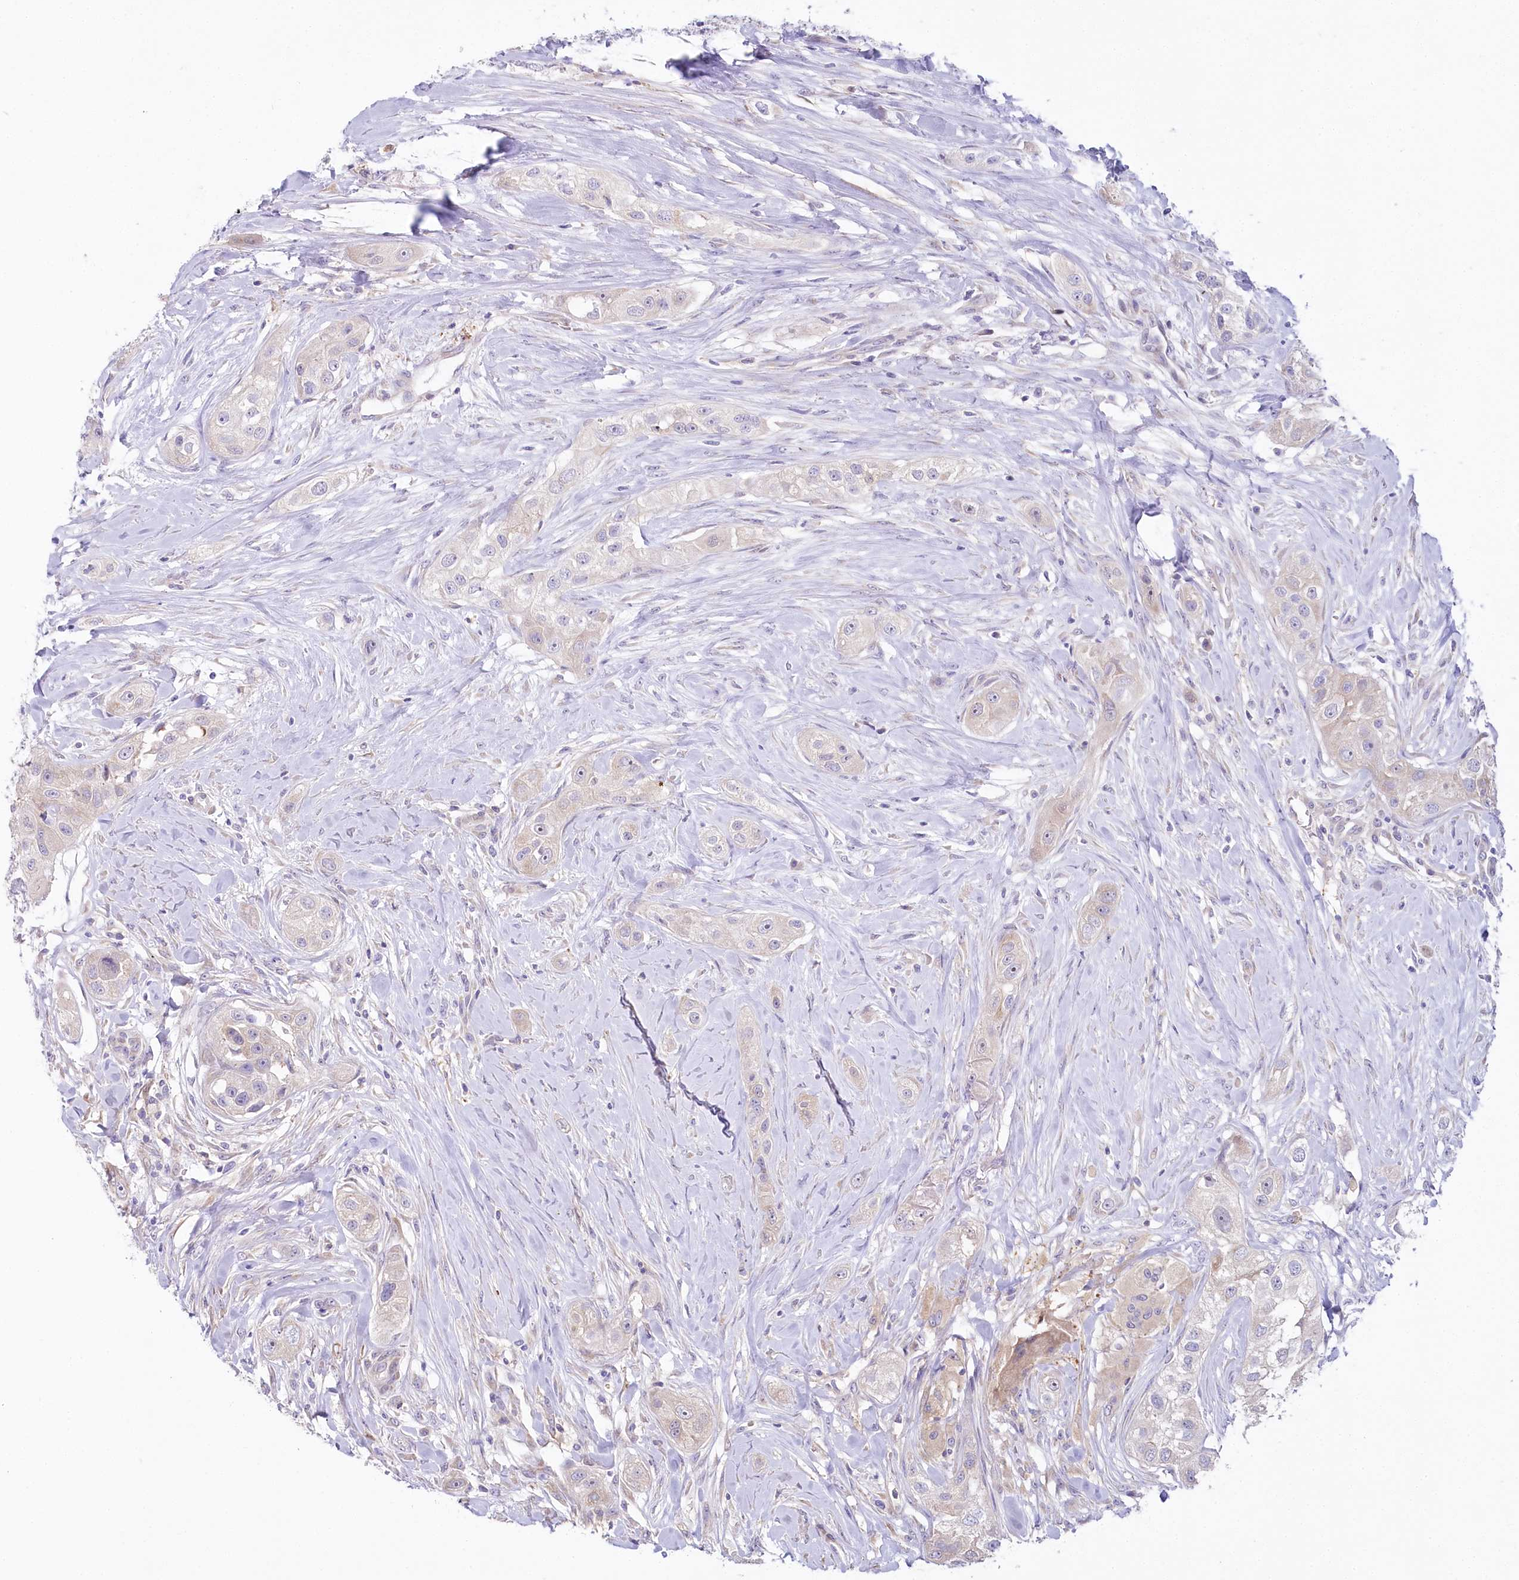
{"staining": {"intensity": "moderate", "quantity": "<25%", "location": "cytoplasmic/membranous,nuclear"}, "tissue": "head and neck cancer", "cell_type": "Tumor cells", "image_type": "cancer", "snomed": [{"axis": "morphology", "description": "Normal tissue, NOS"}, {"axis": "morphology", "description": "Squamous cell carcinoma, NOS"}, {"axis": "topography", "description": "Skeletal muscle"}, {"axis": "topography", "description": "Head-Neck"}], "caption": "This histopathology image reveals IHC staining of human head and neck cancer, with low moderate cytoplasmic/membranous and nuclear positivity in approximately <25% of tumor cells.", "gene": "MYOZ1", "patient": {"sex": "male", "age": 51}}